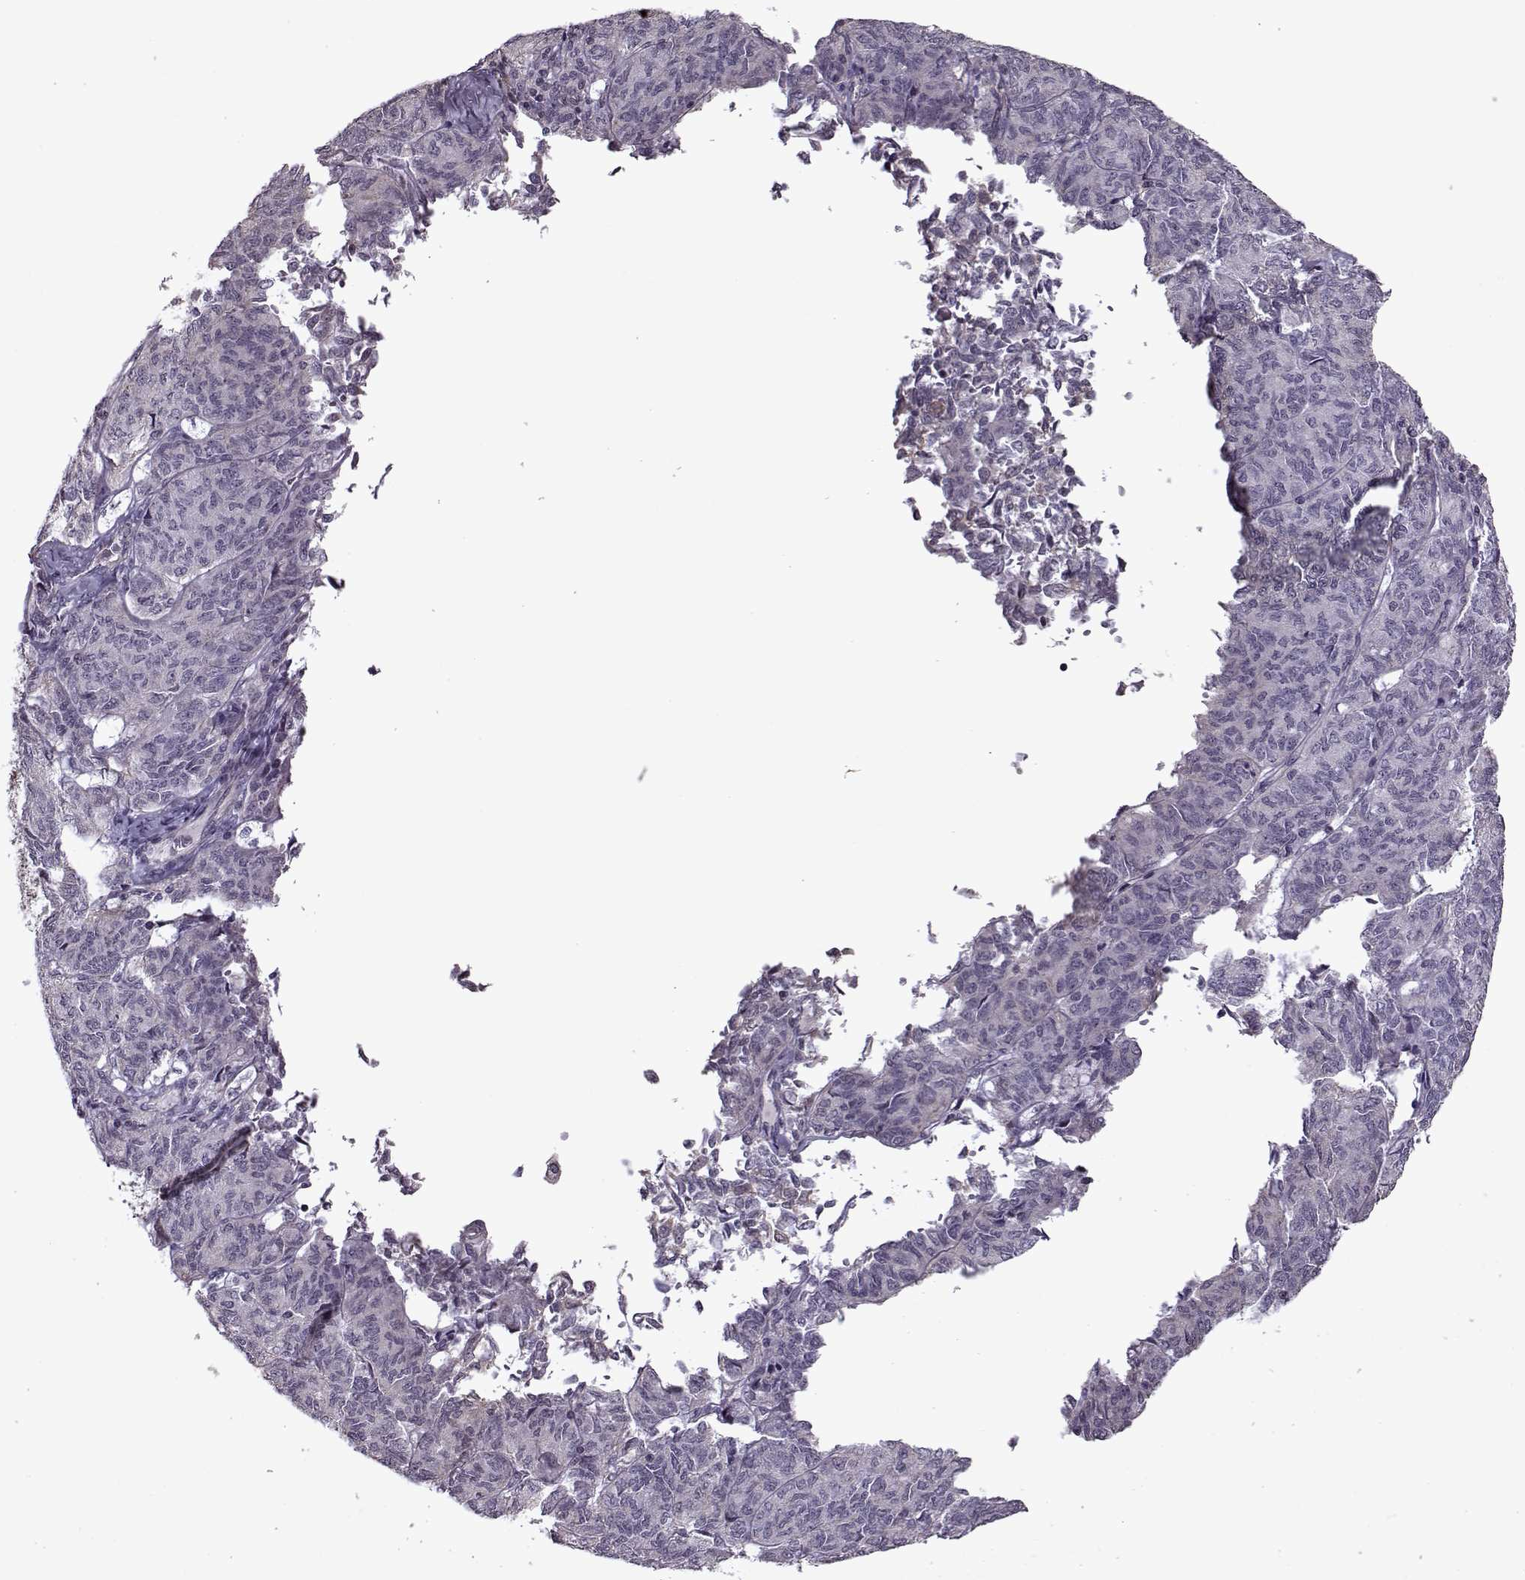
{"staining": {"intensity": "negative", "quantity": "none", "location": "none"}, "tissue": "ovarian cancer", "cell_type": "Tumor cells", "image_type": "cancer", "snomed": [{"axis": "morphology", "description": "Carcinoma, endometroid"}, {"axis": "topography", "description": "Ovary"}], "caption": "This micrograph is of ovarian endometroid carcinoma stained with immunohistochemistry to label a protein in brown with the nuclei are counter-stained blue. There is no expression in tumor cells. (DAB (3,3'-diaminobenzidine) IHC with hematoxylin counter stain).", "gene": "KRT9", "patient": {"sex": "female", "age": 80}}